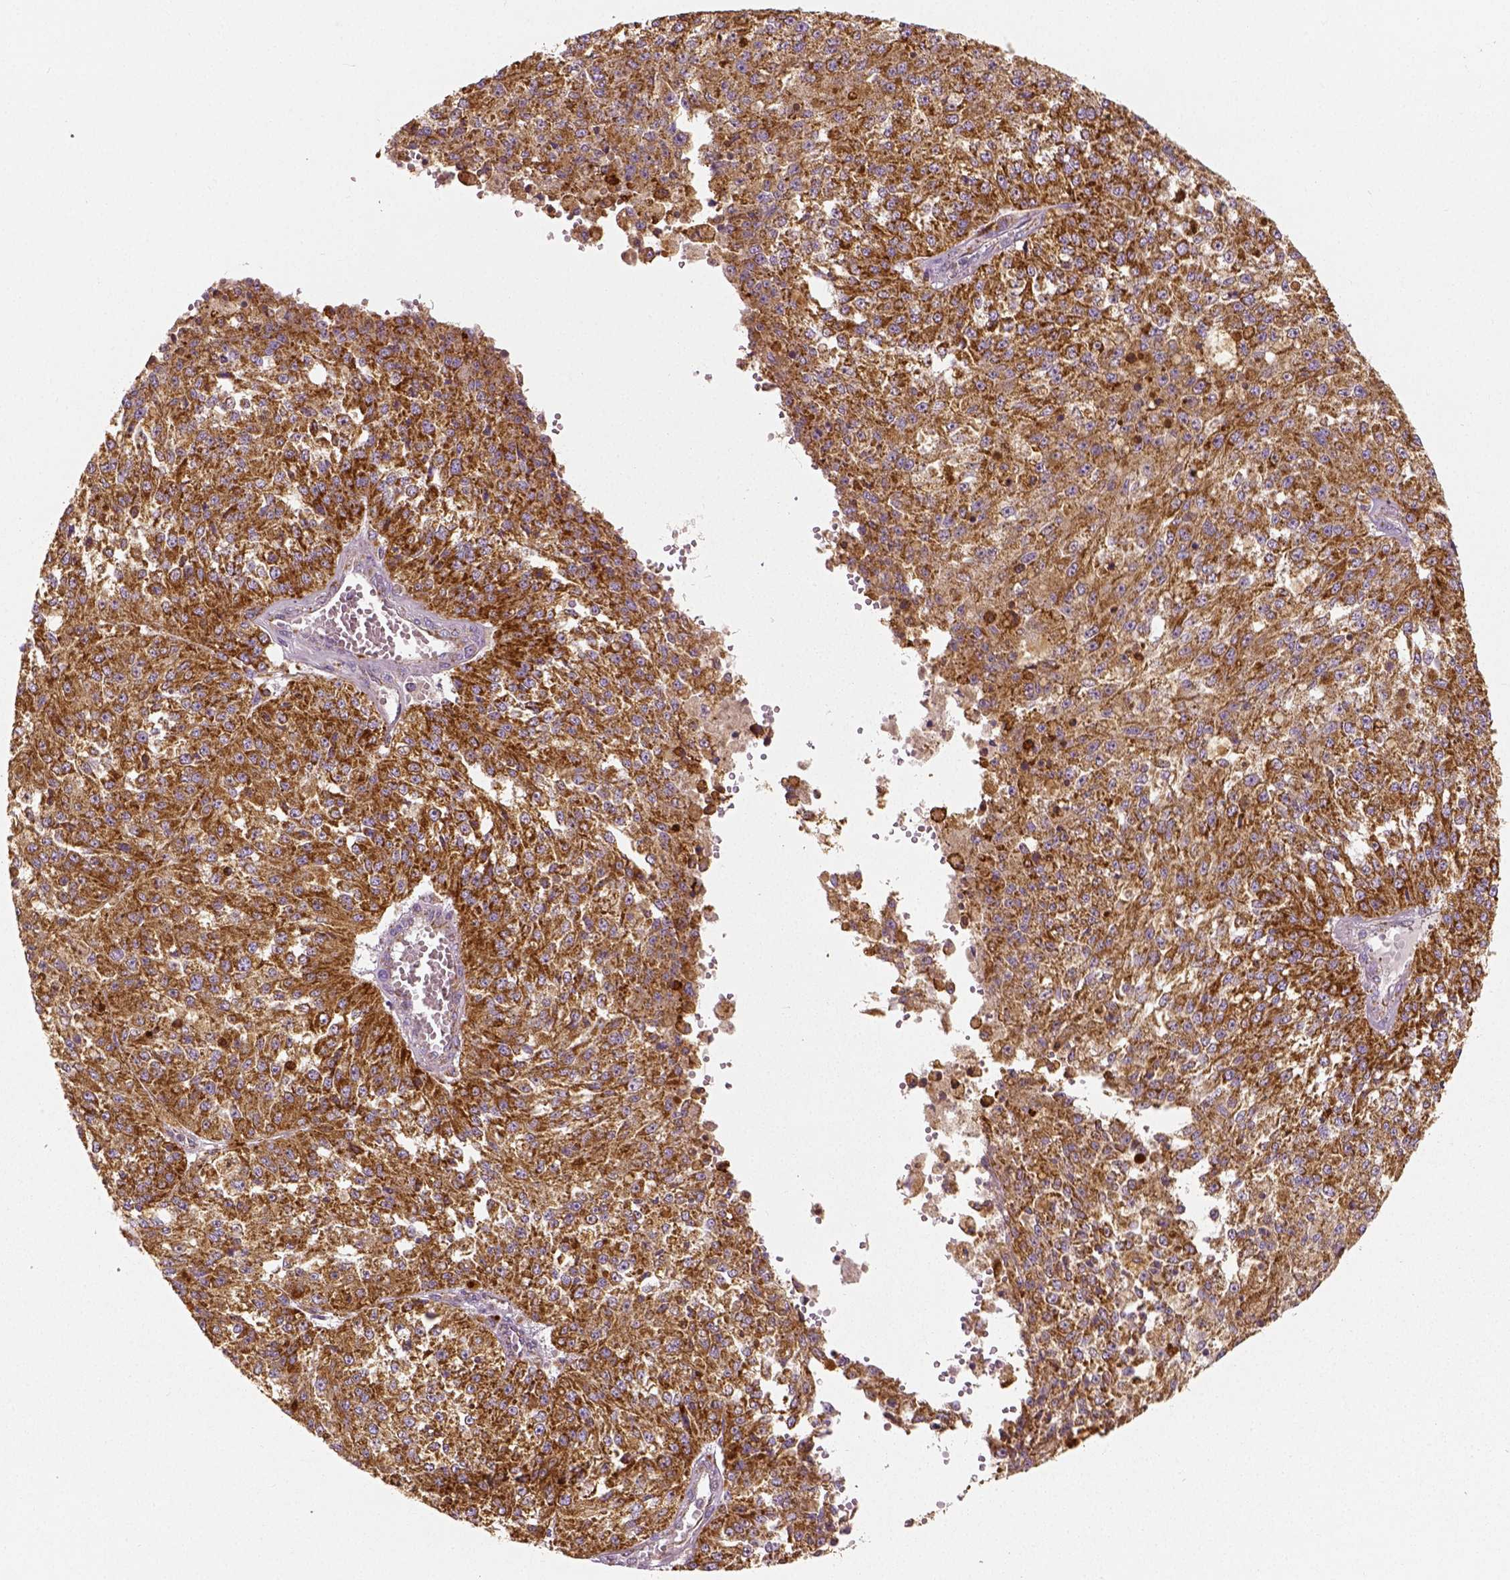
{"staining": {"intensity": "moderate", "quantity": ">75%", "location": "cytoplasmic/membranous"}, "tissue": "melanoma", "cell_type": "Tumor cells", "image_type": "cancer", "snomed": [{"axis": "morphology", "description": "Malignant melanoma, Metastatic site"}, {"axis": "topography", "description": "Lymph node"}], "caption": "A high-resolution micrograph shows immunohistochemistry (IHC) staining of malignant melanoma (metastatic site), which shows moderate cytoplasmic/membranous staining in approximately >75% of tumor cells.", "gene": "PGAM5", "patient": {"sex": "female", "age": 64}}